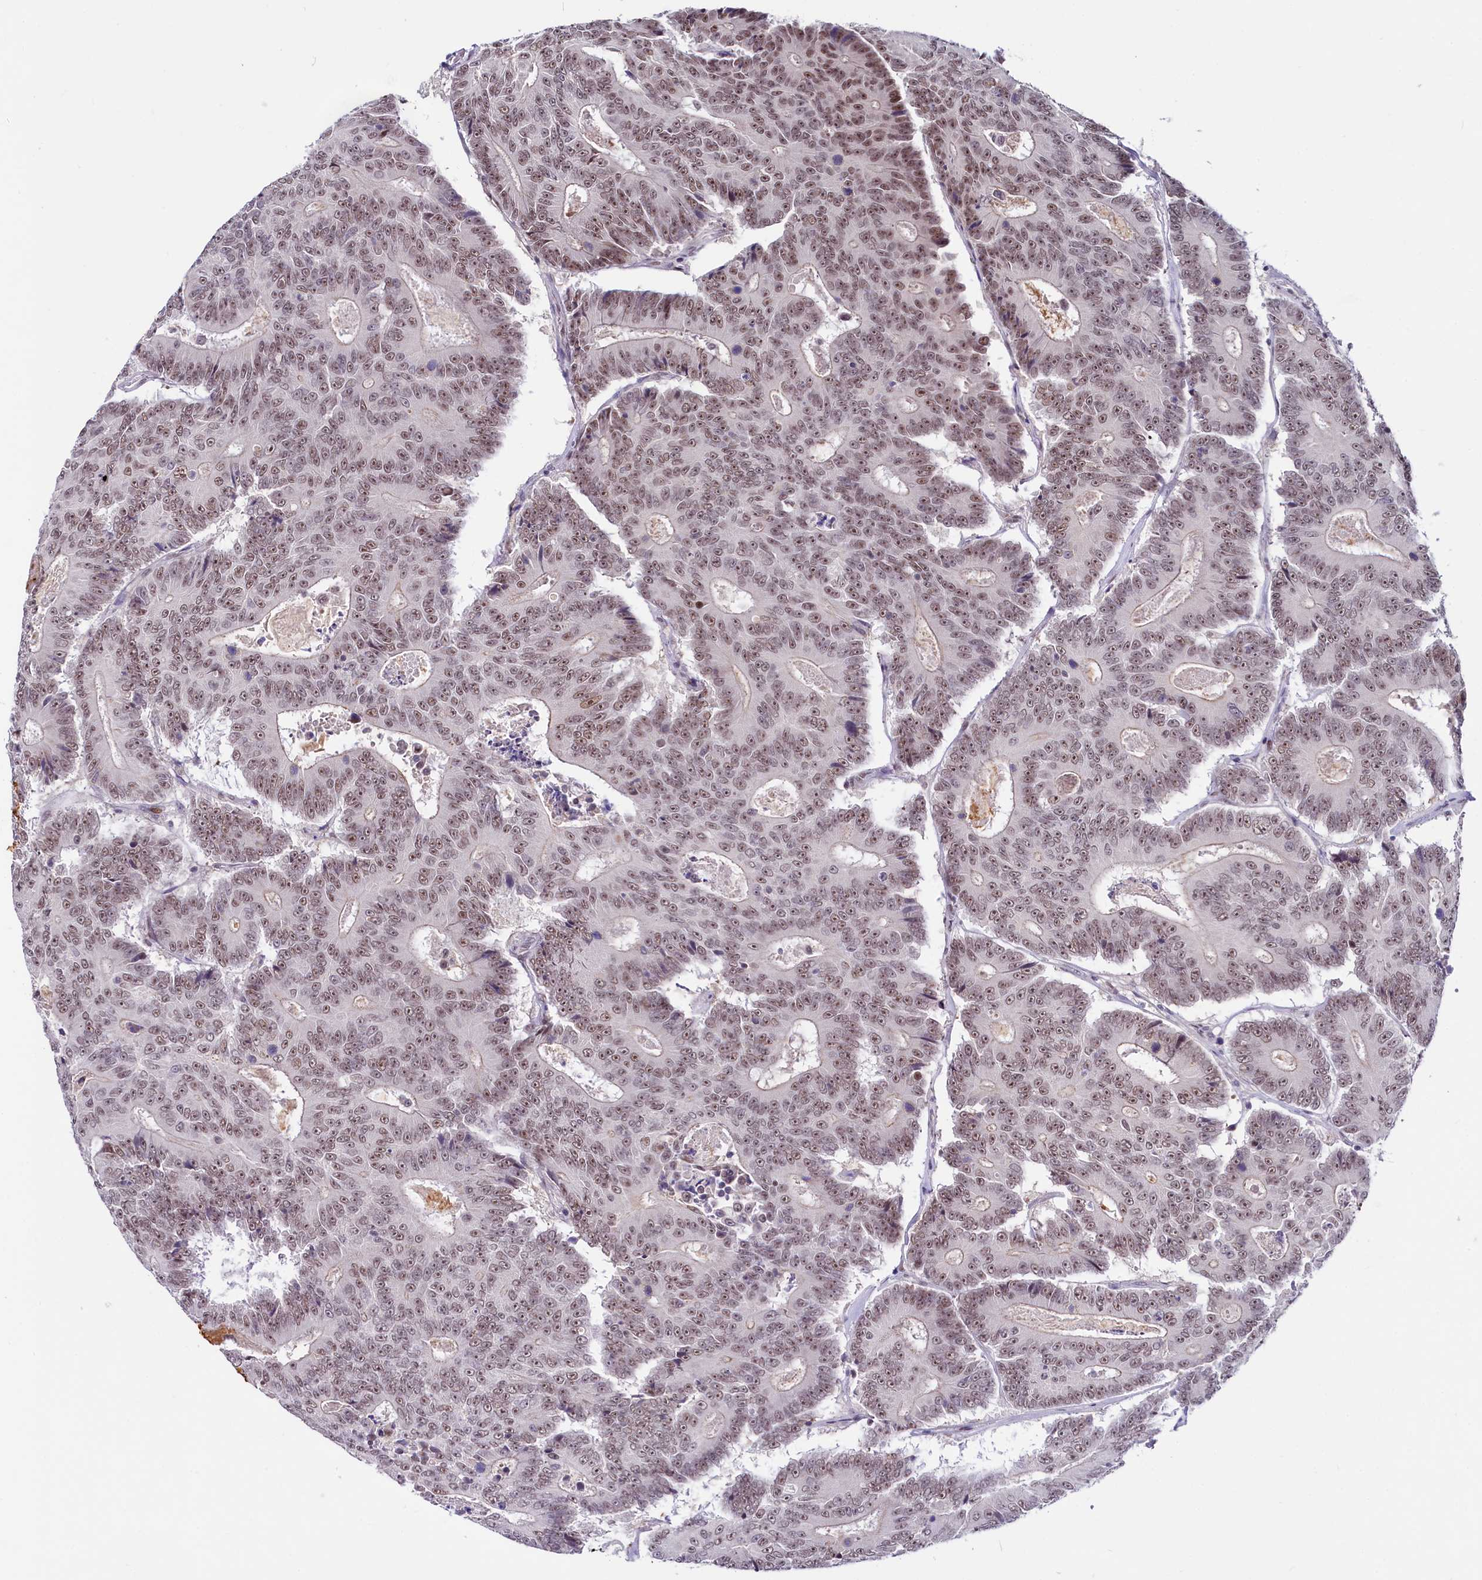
{"staining": {"intensity": "moderate", "quantity": ">75%", "location": "nuclear"}, "tissue": "colorectal cancer", "cell_type": "Tumor cells", "image_type": "cancer", "snomed": [{"axis": "morphology", "description": "Adenocarcinoma, NOS"}, {"axis": "topography", "description": "Colon"}], "caption": "Moderate nuclear protein staining is present in approximately >75% of tumor cells in colorectal adenocarcinoma. The staining was performed using DAB (3,3'-diaminobenzidine) to visualize the protein expression in brown, while the nuclei were stained in blue with hematoxylin (Magnification: 20x).", "gene": "SCAF11", "patient": {"sex": "male", "age": 83}}